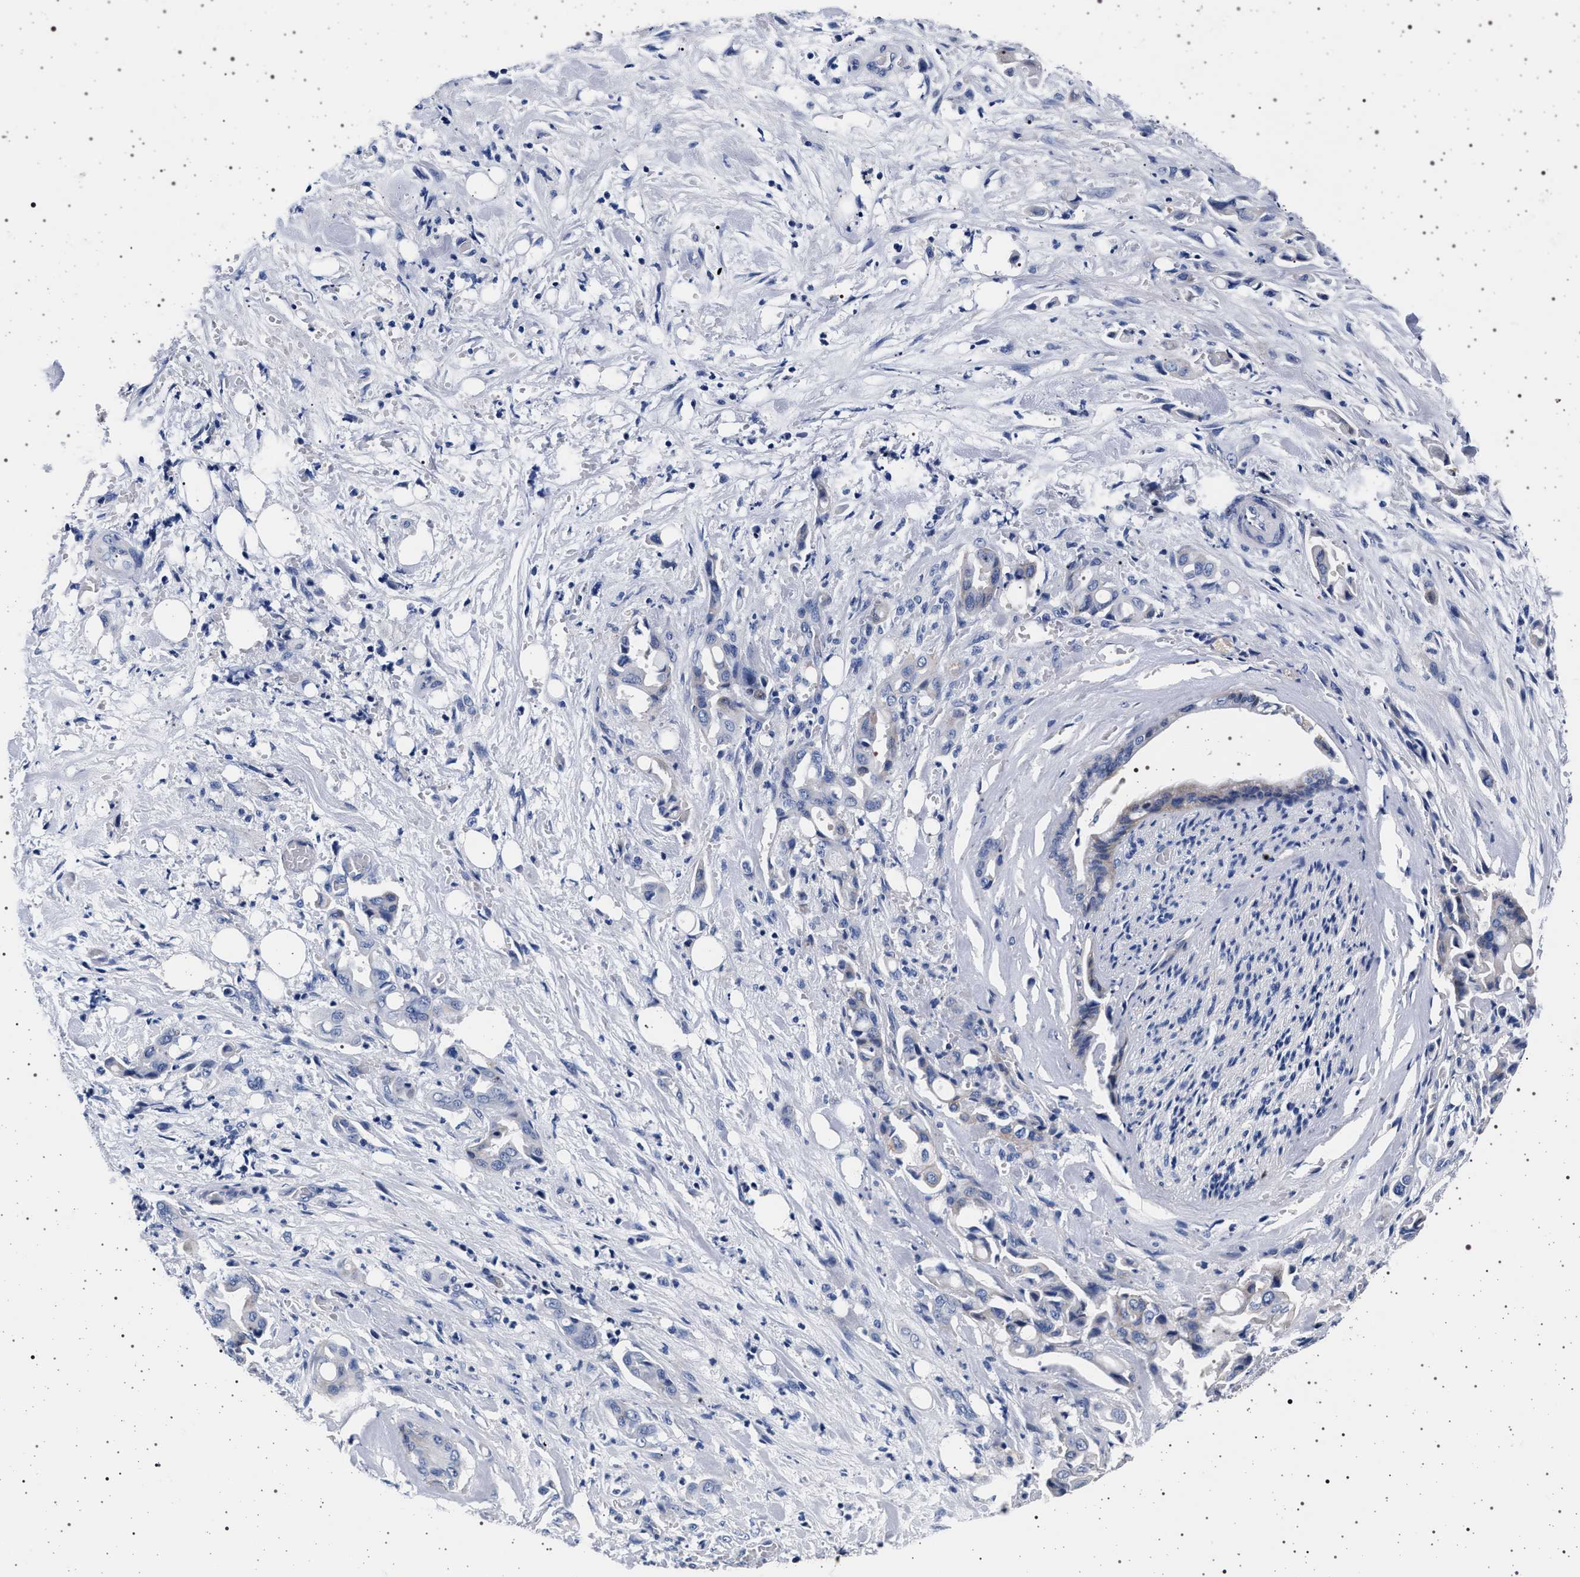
{"staining": {"intensity": "negative", "quantity": "none", "location": "none"}, "tissue": "liver cancer", "cell_type": "Tumor cells", "image_type": "cancer", "snomed": [{"axis": "morphology", "description": "Cholangiocarcinoma"}, {"axis": "topography", "description": "Liver"}], "caption": "Human liver cholangiocarcinoma stained for a protein using IHC shows no positivity in tumor cells.", "gene": "SLC9A1", "patient": {"sex": "female", "age": 68}}